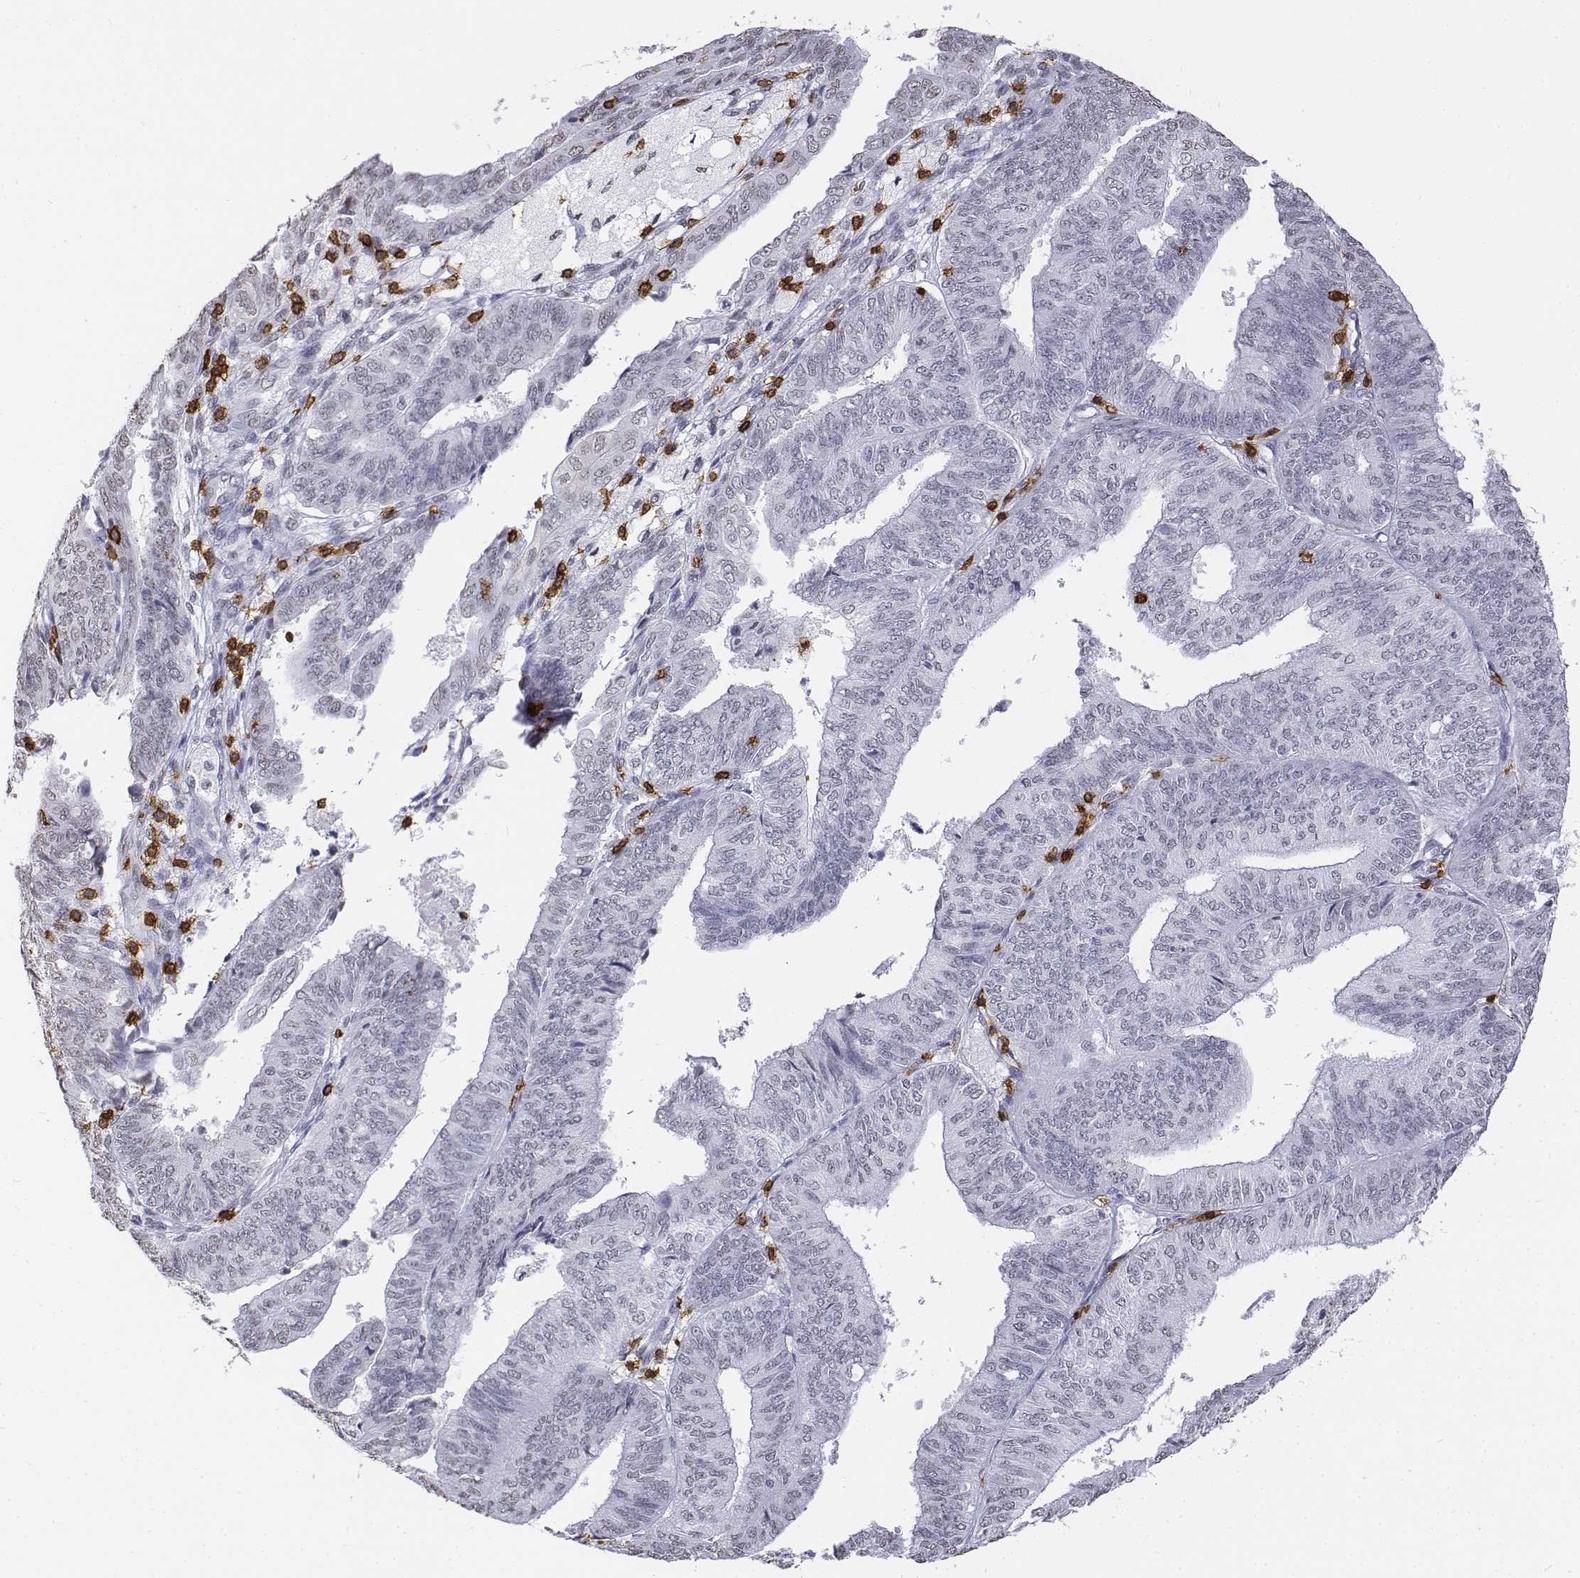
{"staining": {"intensity": "negative", "quantity": "none", "location": "none"}, "tissue": "endometrial cancer", "cell_type": "Tumor cells", "image_type": "cancer", "snomed": [{"axis": "morphology", "description": "Adenocarcinoma, NOS"}, {"axis": "topography", "description": "Endometrium"}], "caption": "This histopathology image is of endometrial adenocarcinoma stained with immunohistochemistry to label a protein in brown with the nuclei are counter-stained blue. There is no staining in tumor cells.", "gene": "CD3E", "patient": {"sex": "female", "age": 58}}